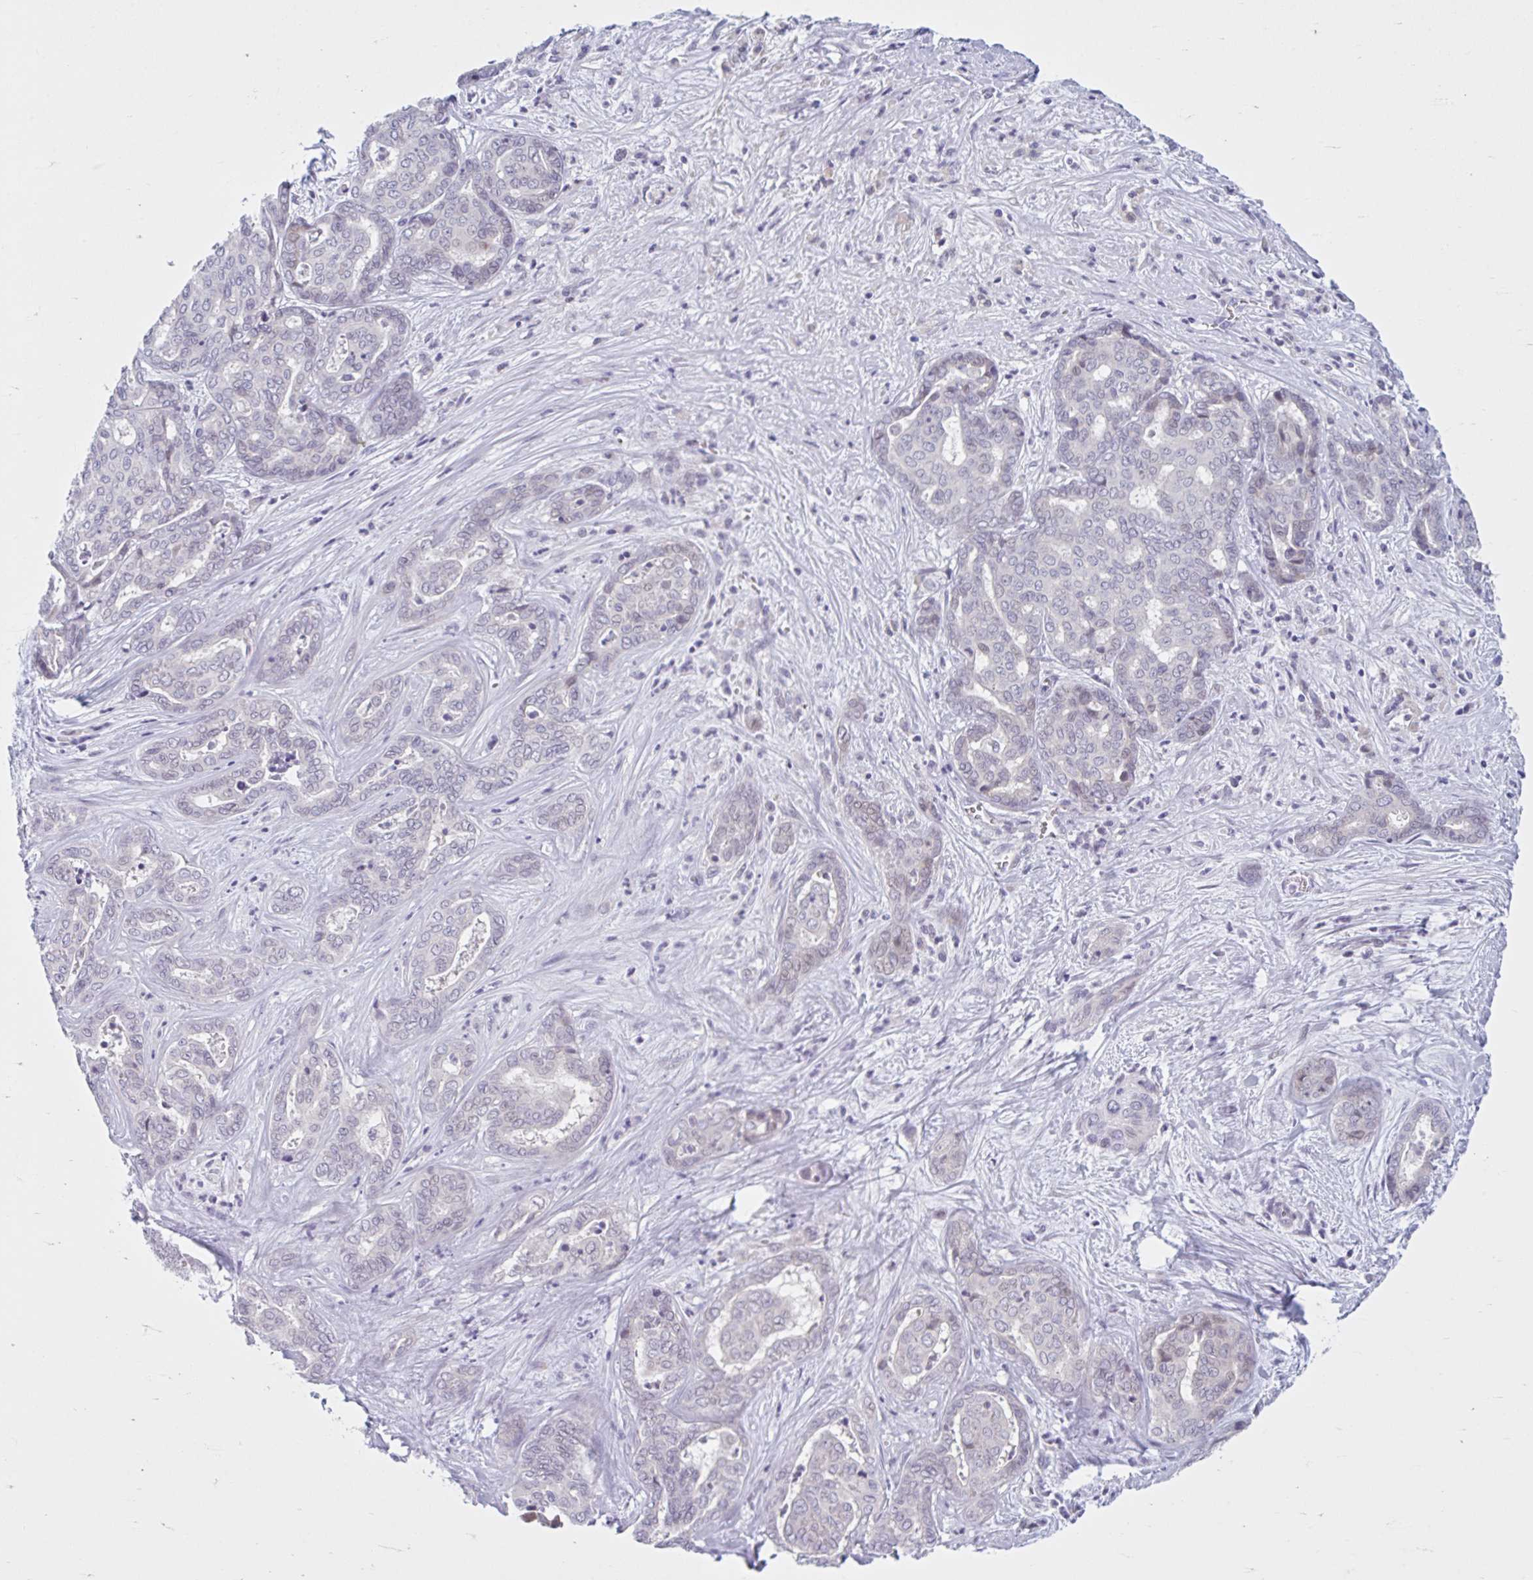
{"staining": {"intensity": "negative", "quantity": "none", "location": "none"}, "tissue": "liver cancer", "cell_type": "Tumor cells", "image_type": "cancer", "snomed": [{"axis": "morphology", "description": "Cholangiocarcinoma"}, {"axis": "topography", "description": "Liver"}], "caption": "Immunohistochemistry (IHC) of cholangiocarcinoma (liver) demonstrates no expression in tumor cells. (Immunohistochemistry (IHC), brightfield microscopy, high magnification).", "gene": "FAM153A", "patient": {"sex": "female", "age": 64}}